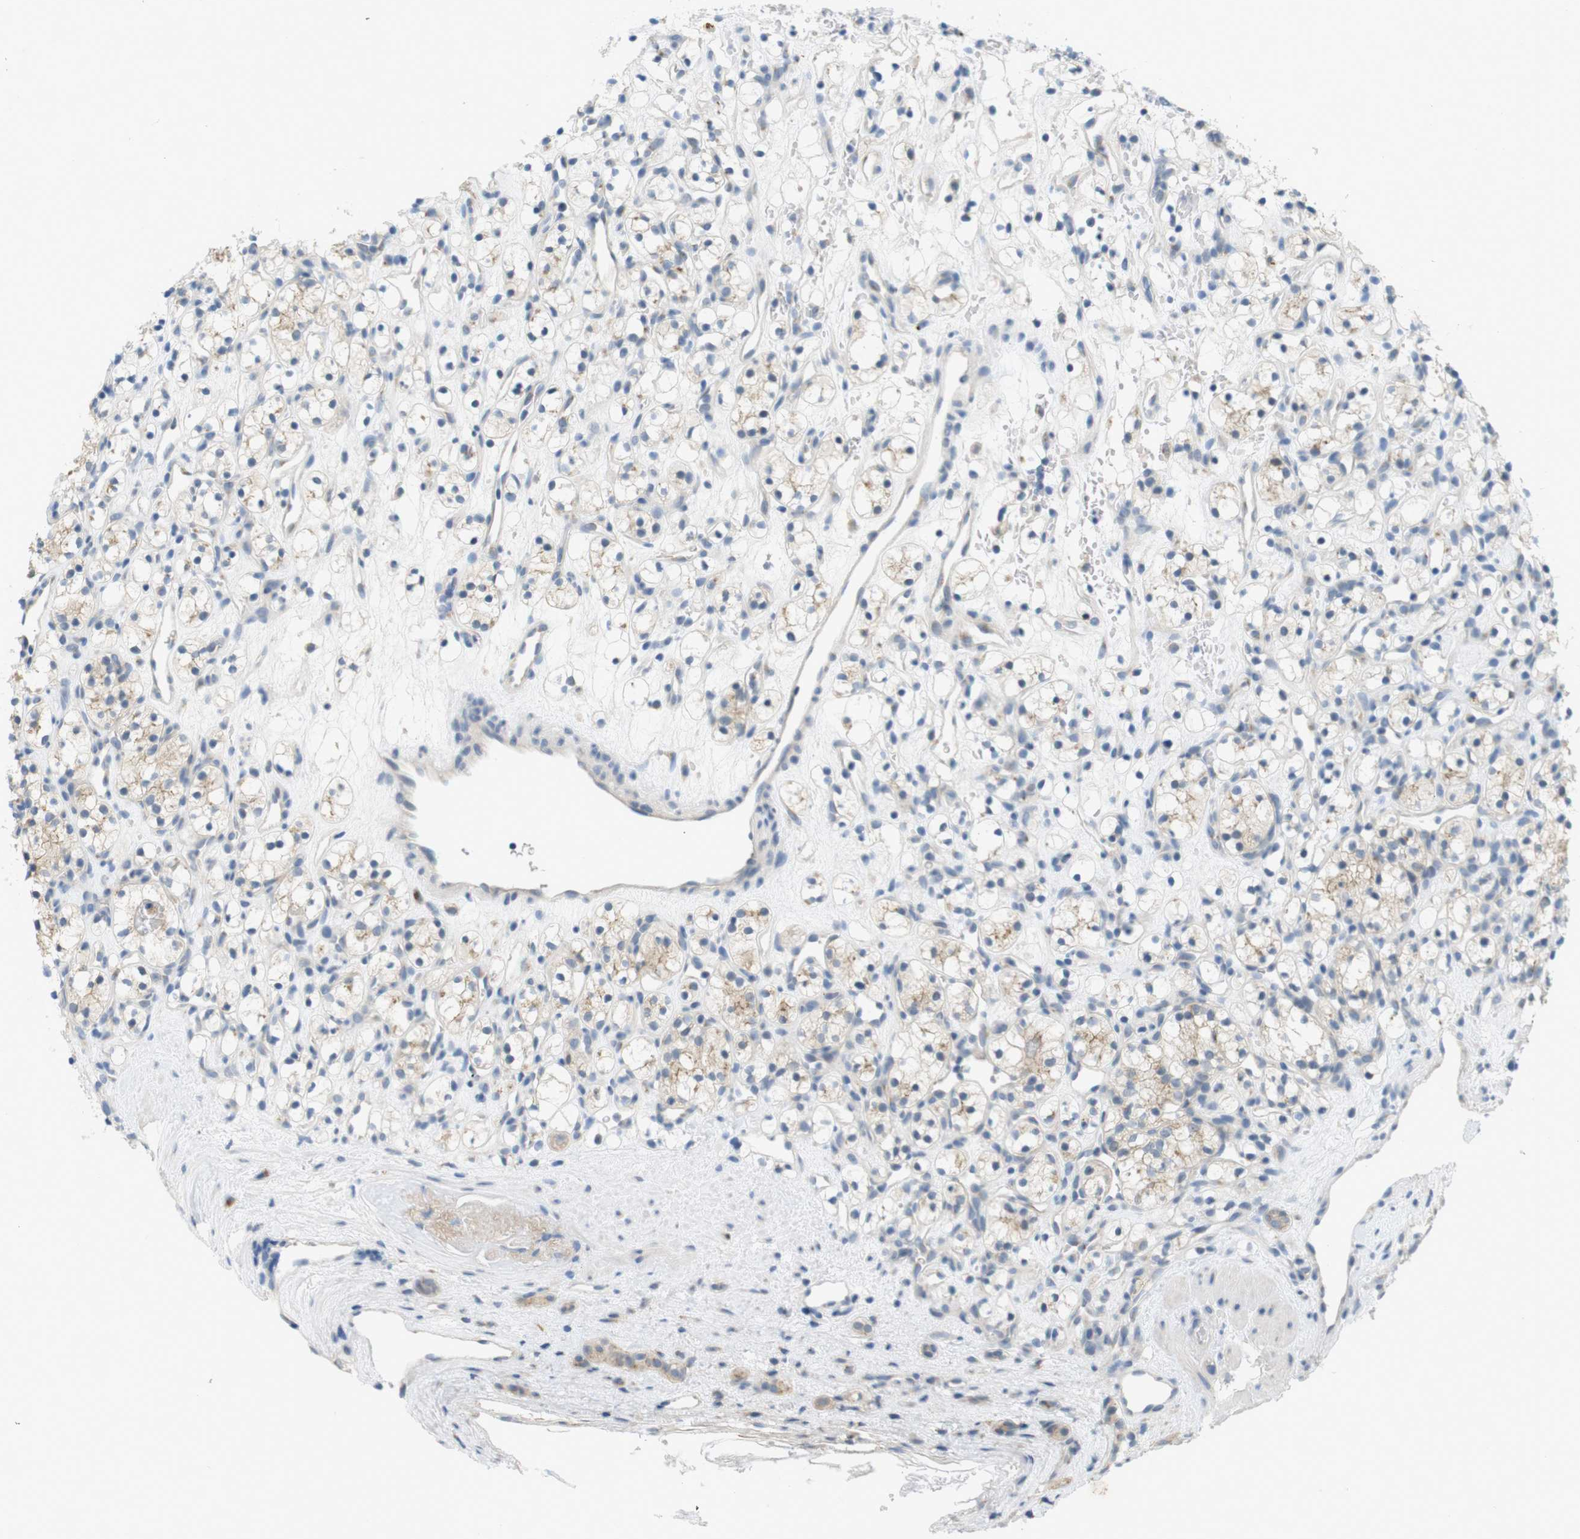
{"staining": {"intensity": "weak", "quantity": "<25%", "location": "cytoplasmic/membranous"}, "tissue": "renal cancer", "cell_type": "Tumor cells", "image_type": "cancer", "snomed": [{"axis": "morphology", "description": "Adenocarcinoma, NOS"}, {"axis": "topography", "description": "Kidney"}], "caption": "This is an IHC image of human renal cancer (adenocarcinoma). There is no staining in tumor cells.", "gene": "YIPF3", "patient": {"sex": "female", "age": 60}}